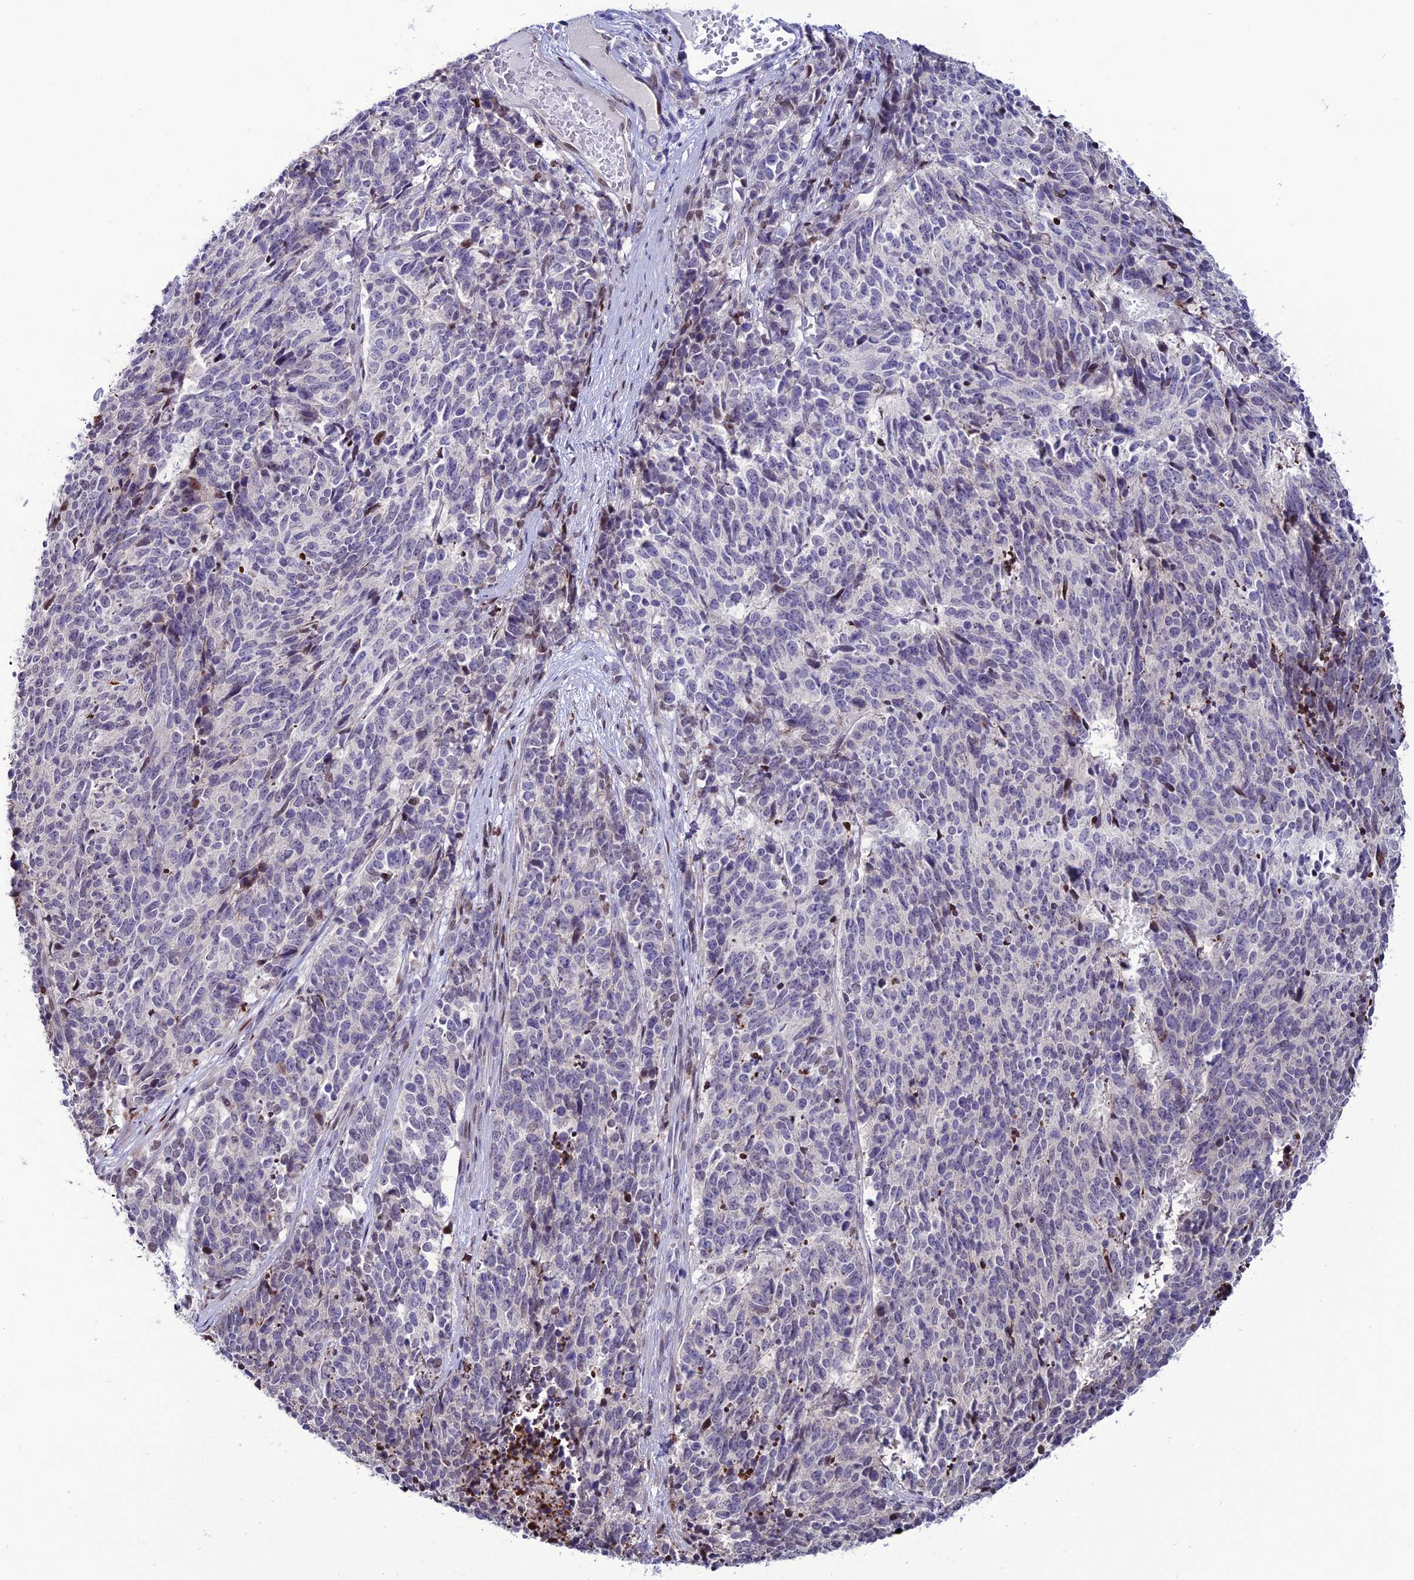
{"staining": {"intensity": "negative", "quantity": "none", "location": "none"}, "tissue": "cervical cancer", "cell_type": "Tumor cells", "image_type": "cancer", "snomed": [{"axis": "morphology", "description": "Squamous cell carcinoma, NOS"}, {"axis": "topography", "description": "Cervix"}], "caption": "Tumor cells are negative for protein expression in human cervical squamous cell carcinoma.", "gene": "ZNF707", "patient": {"sex": "female", "age": 29}}